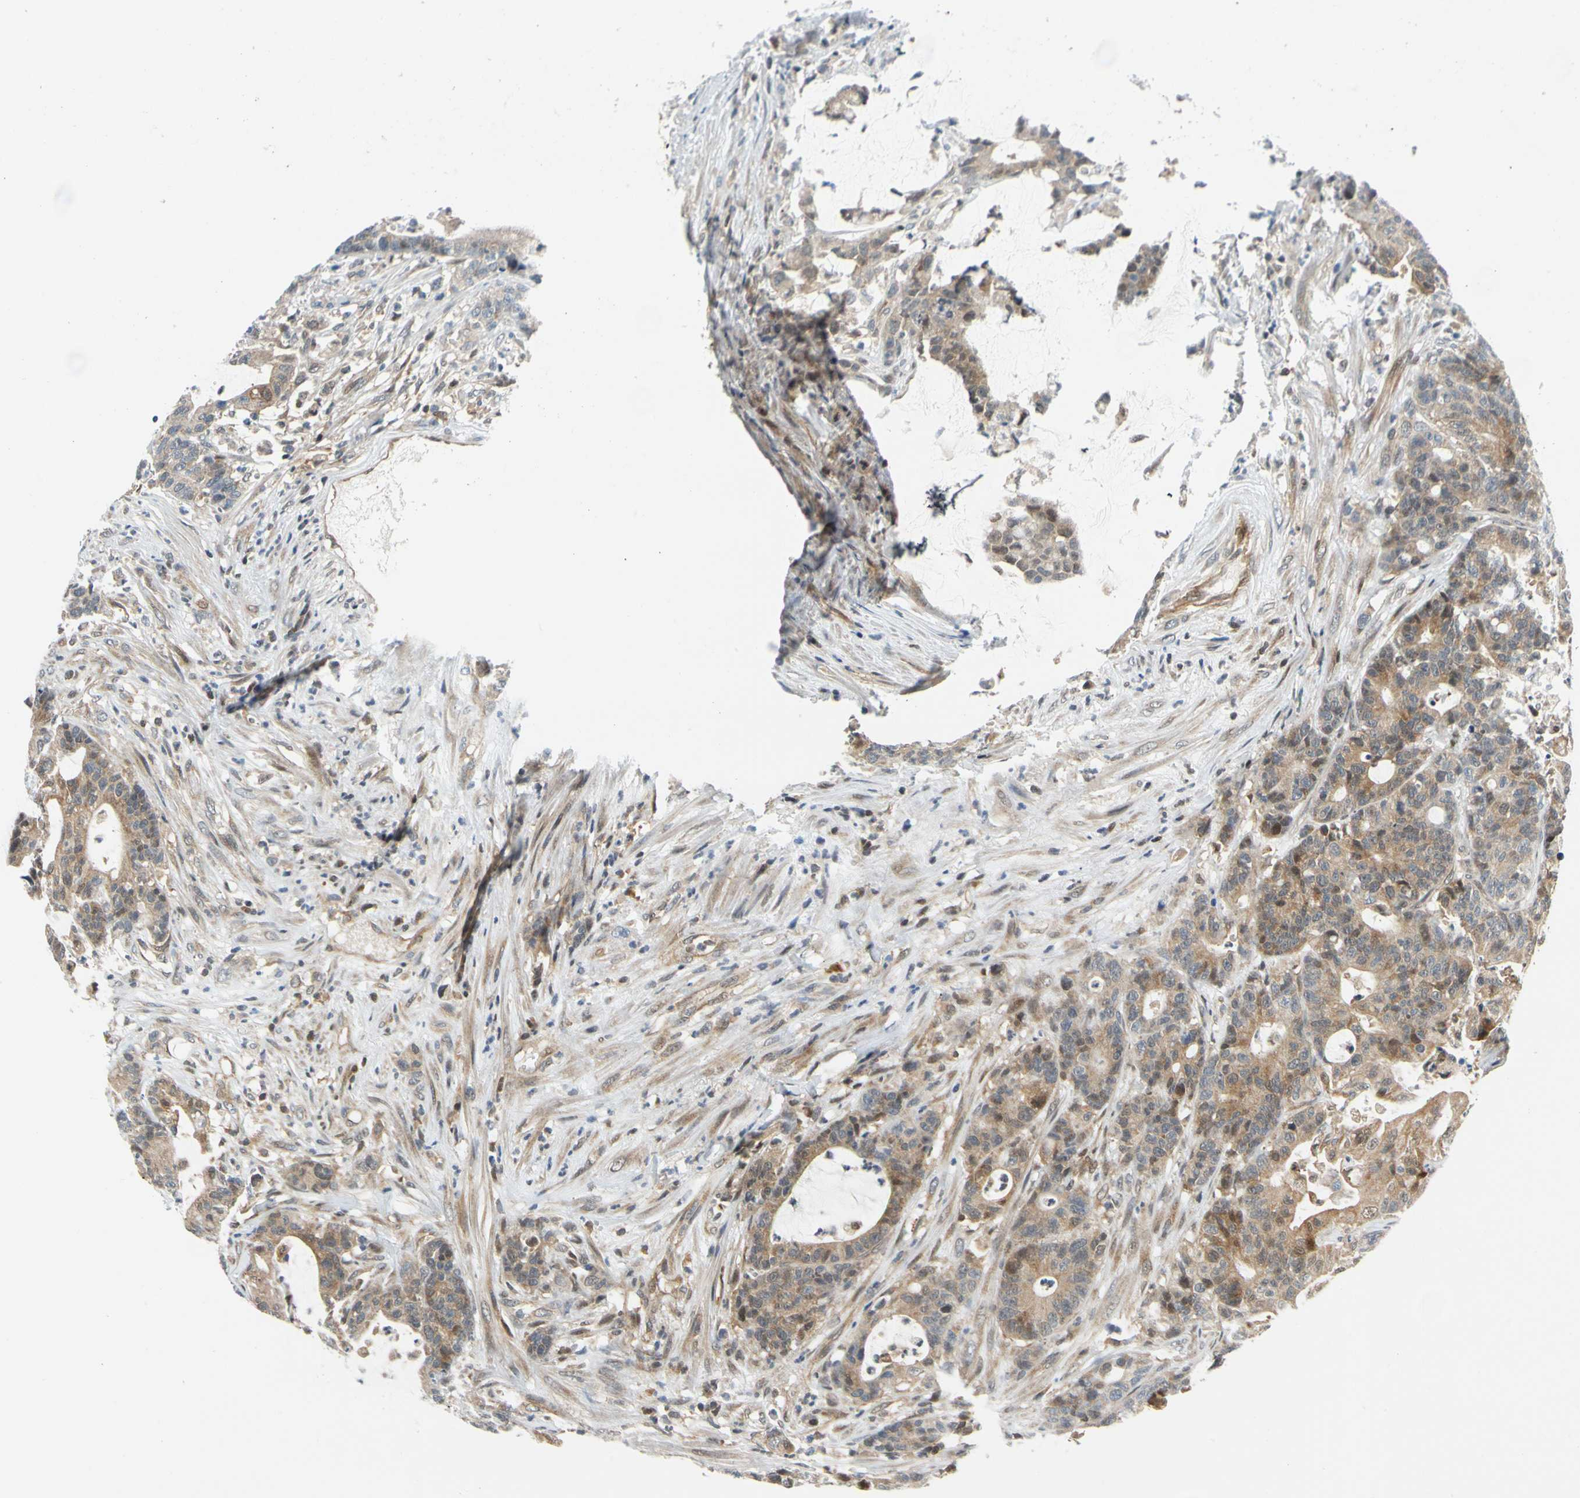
{"staining": {"intensity": "moderate", "quantity": ">75%", "location": "cytoplasmic/membranous,nuclear"}, "tissue": "colorectal cancer", "cell_type": "Tumor cells", "image_type": "cancer", "snomed": [{"axis": "morphology", "description": "Adenocarcinoma, NOS"}, {"axis": "topography", "description": "Colon"}], "caption": "Colorectal cancer (adenocarcinoma) tissue demonstrates moderate cytoplasmic/membranous and nuclear expression in about >75% of tumor cells, visualized by immunohistochemistry.", "gene": "MAPK9", "patient": {"sex": "female", "age": 84}}